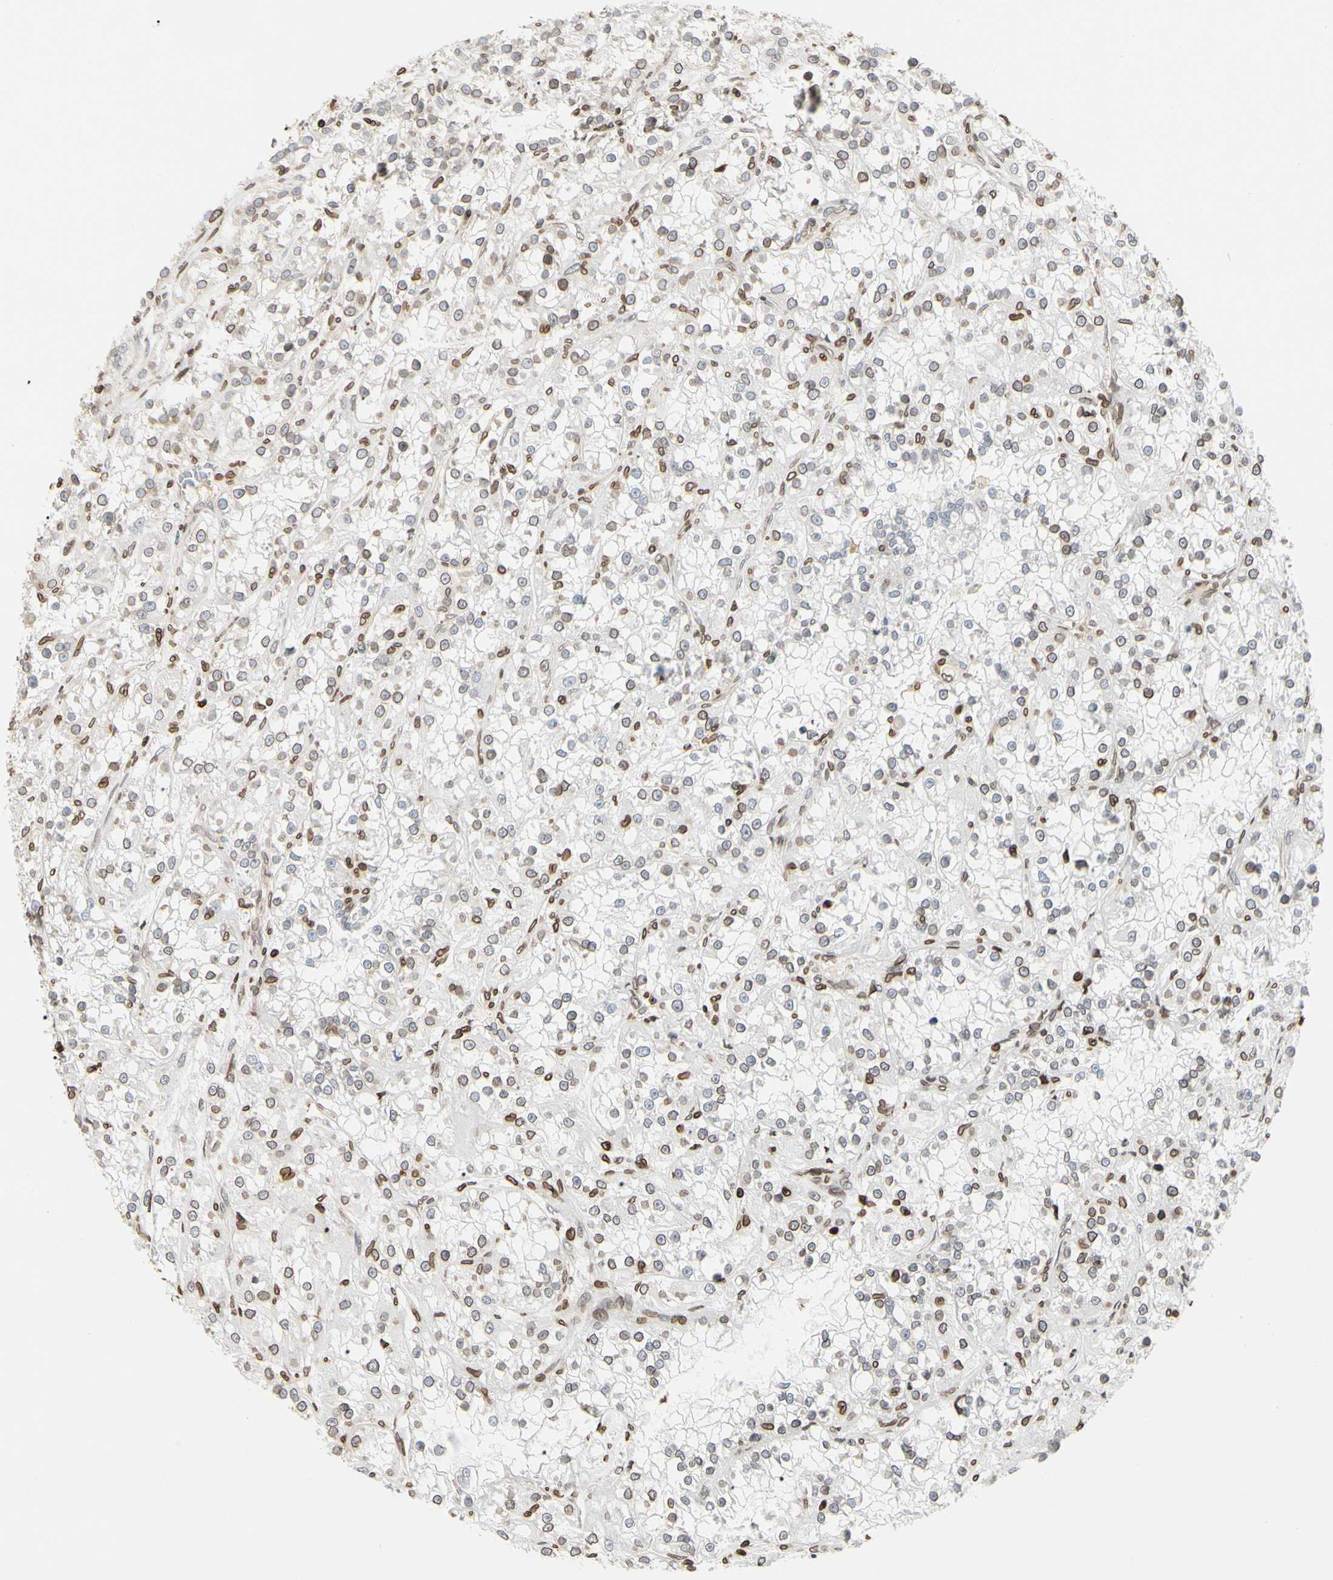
{"staining": {"intensity": "weak", "quantity": "<25%", "location": "cytoplasmic/membranous,nuclear"}, "tissue": "renal cancer", "cell_type": "Tumor cells", "image_type": "cancer", "snomed": [{"axis": "morphology", "description": "Adenocarcinoma, NOS"}, {"axis": "topography", "description": "Kidney"}], "caption": "A histopathology image of adenocarcinoma (renal) stained for a protein shows no brown staining in tumor cells.", "gene": "TMPO", "patient": {"sex": "female", "age": 52}}